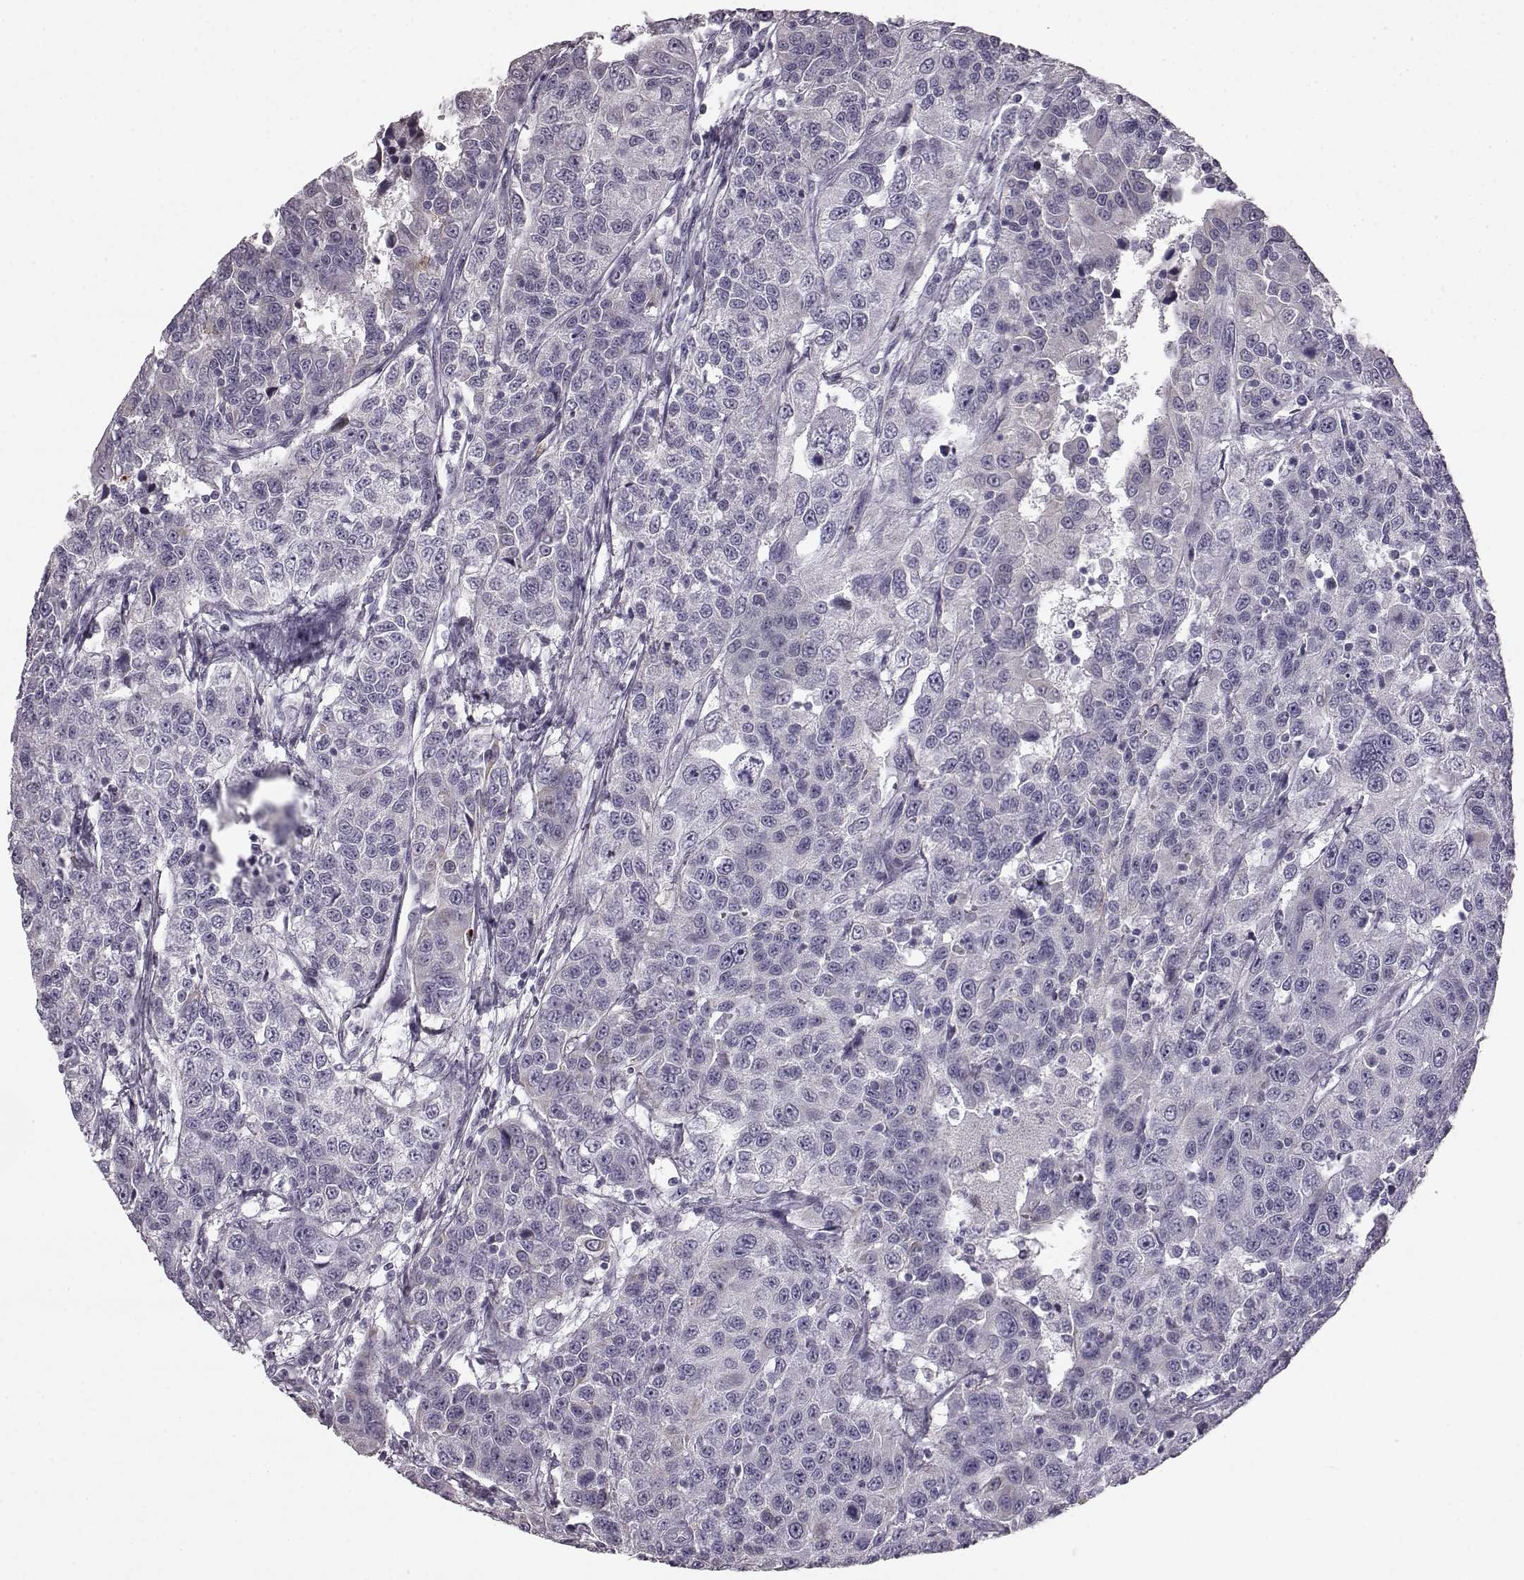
{"staining": {"intensity": "negative", "quantity": "none", "location": "none"}, "tissue": "urothelial cancer", "cell_type": "Tumor cells", "image_type": "cancer", "snomed": [{"axis": "morphology", "description": "Urothelial carcinoma, NOS"}, {"axis": "morphology", "description": "Urothelial carcinoma, High grade"}, {"axis": "topography", "description": "Urinary bladder"}], "caption": "Immunohistochemical staining of urothelial cancer displays no significant positivity in tumor cells. (Brightfield microscopy of DAB immunohistochemistry at high magnification).", "gene": "ODAD4", "patient": {"sex": "female", "age": 73}}